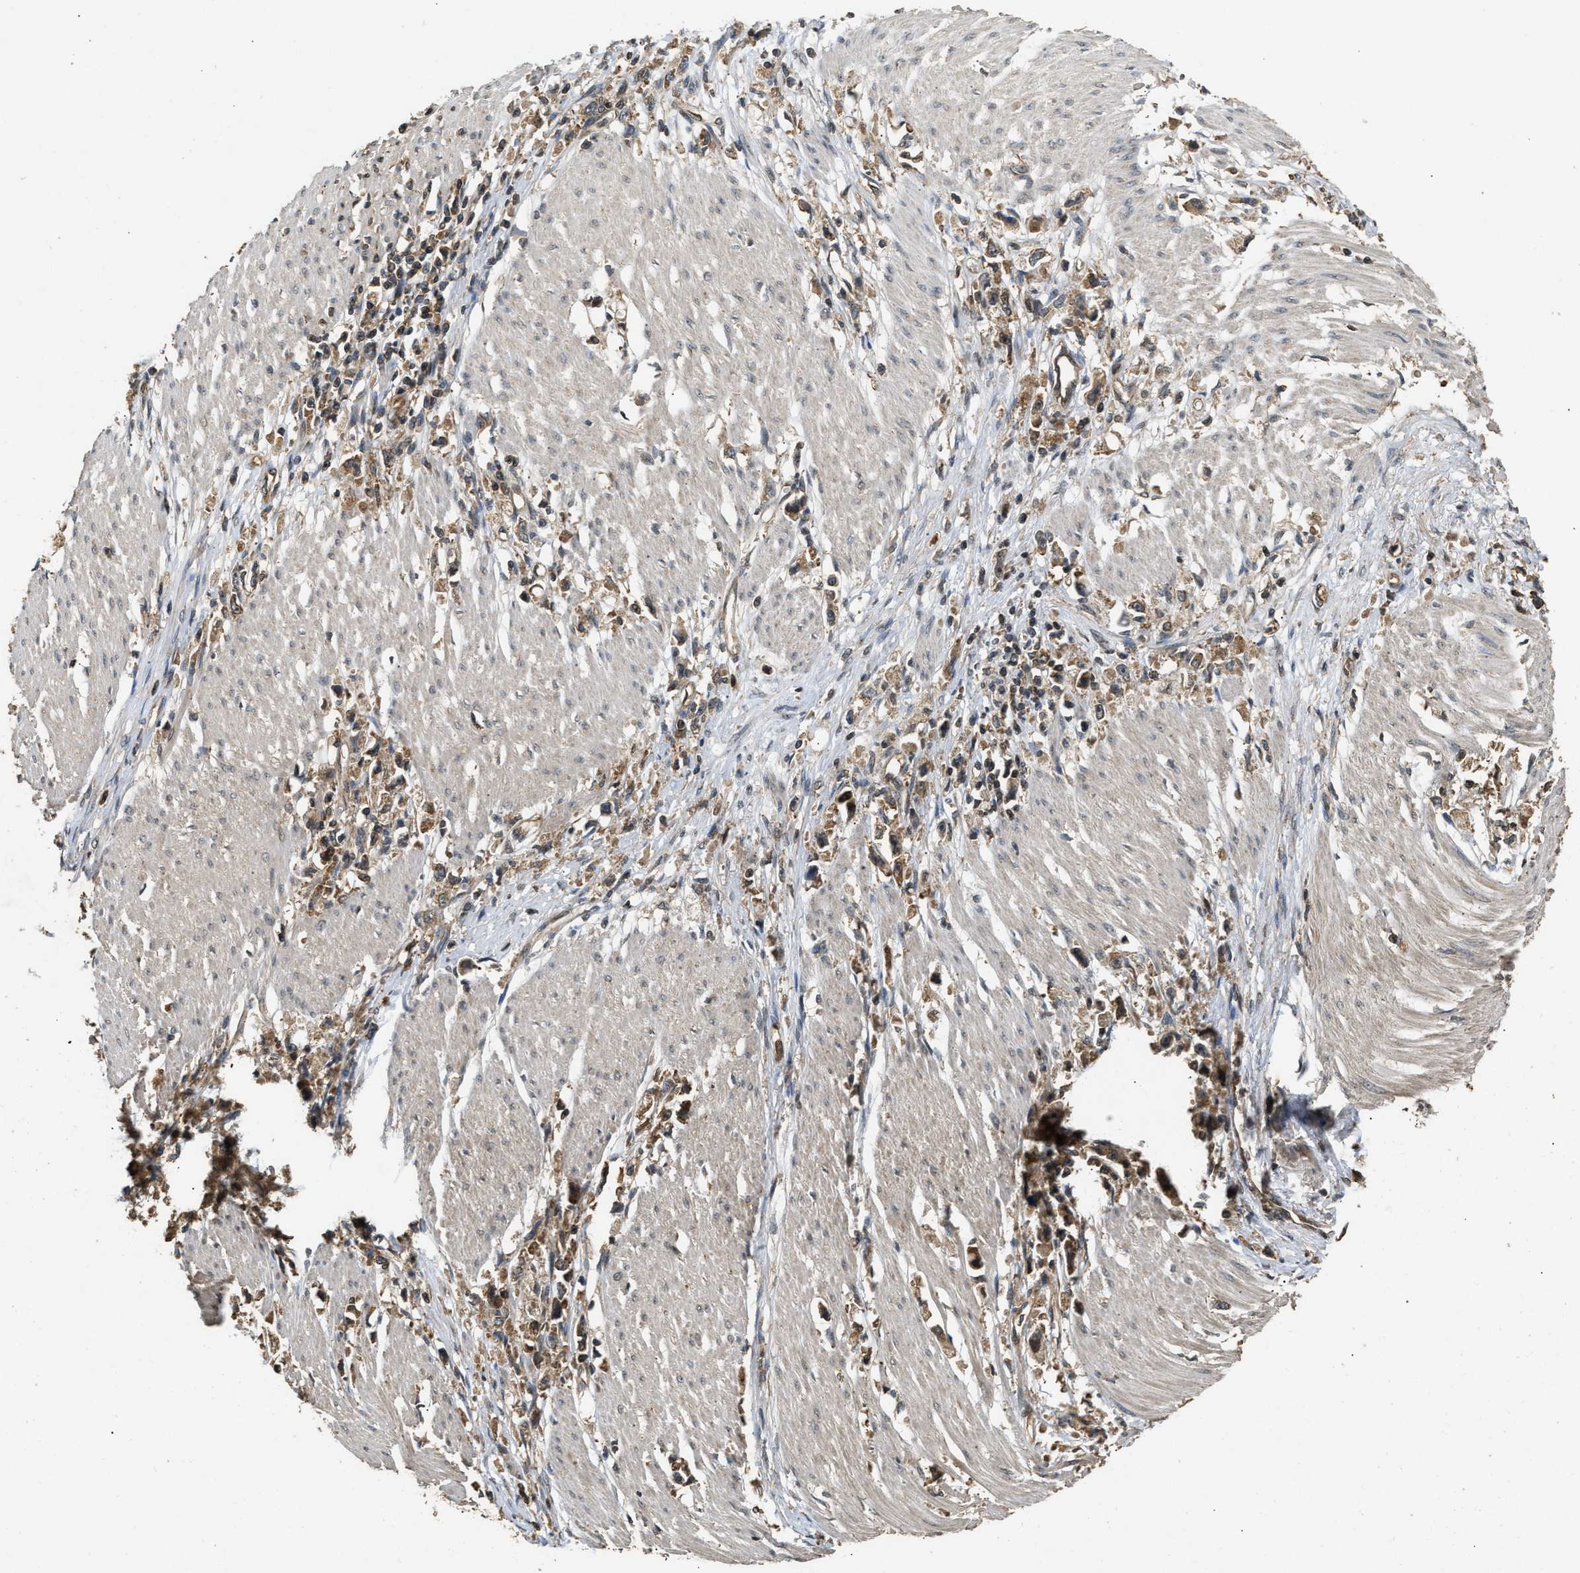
{"staining": {"intensity": "moderate", "quantity": ">75%", "location": "cytoplasmic/membranous"}, "tissue": "stomach cancer", "cell_type": "Tumor cells", "image_type": "cancer", "snomed": [{"axis": "morphology", "description": "Adenocarcinoma, NOS"}, {"axis": "topography", "description": "Stomach"}], "caption": "Moderate cytoplasmic/membranous staining is present in approximately >75% of tumor cells in stomach cancer. Using DAB (3,3'-diaminobenzidine) (brown) and hematoxylin (blue) stains, captured at high magnification using brightfield microscopy.", "gene": "DNAJC2", "patient": {"sex": "female", "age": 59}}